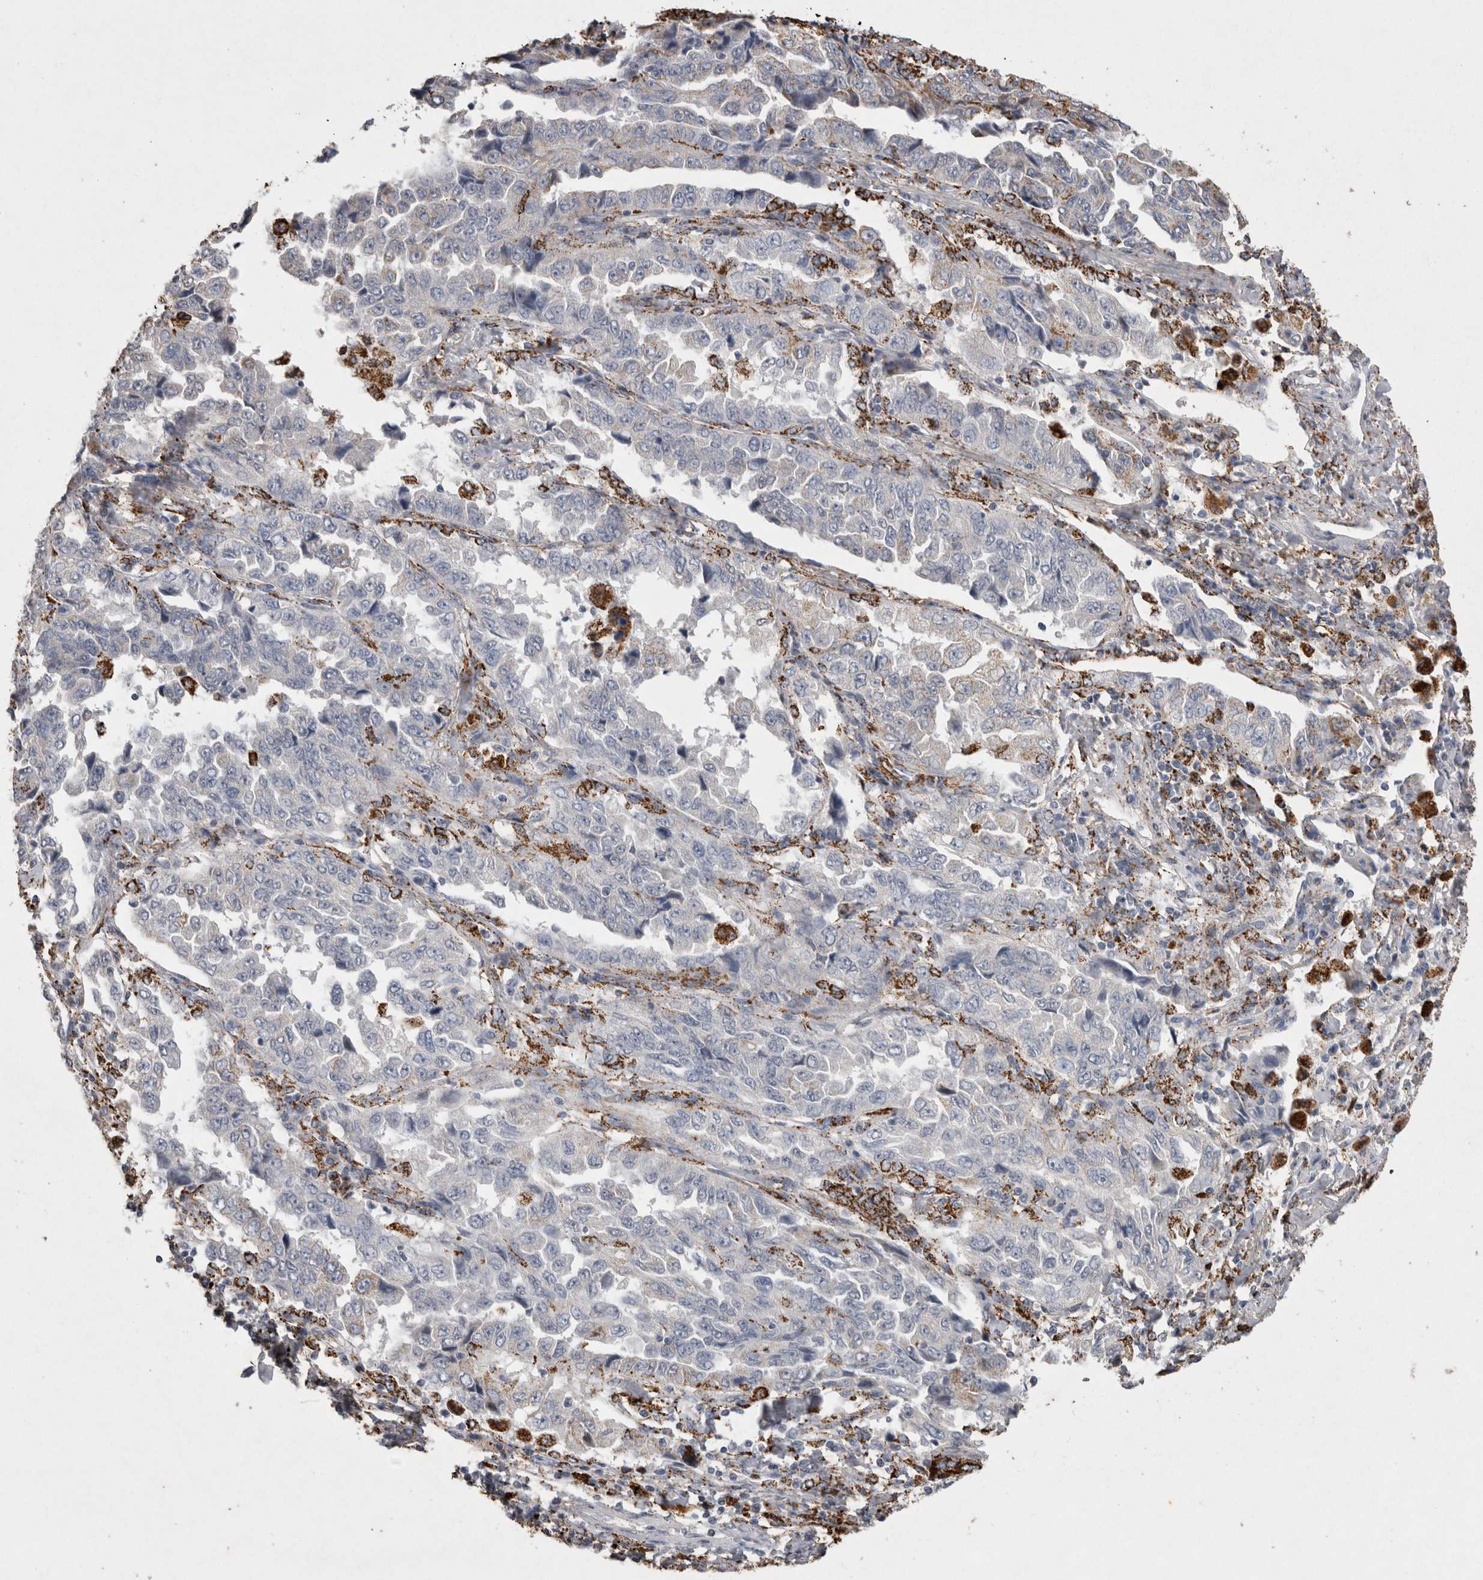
{"staining": {"intensity": "moderate", "quantity": "<25%", "location": "cytoplasmic/membranous"}, "tissue": "lung cancer", "cell_type": "Tumor cells", "image_type": "cancer", "snomed": [{"axis": "morphology", "description": "Adenocarcinoma, NOS"}, {"axis": "topography", "description": "Lung"}], "caption": "High-power microscopy captured an immunohistochemistry (IHC) photomicrograph of lung adenocarcinoma, revealing moderate cytoplasmic/membranous expression in approximately <25% of tumor cells.", "gene": "DKK3", "patient": {"sex": "female", "age": 51}}